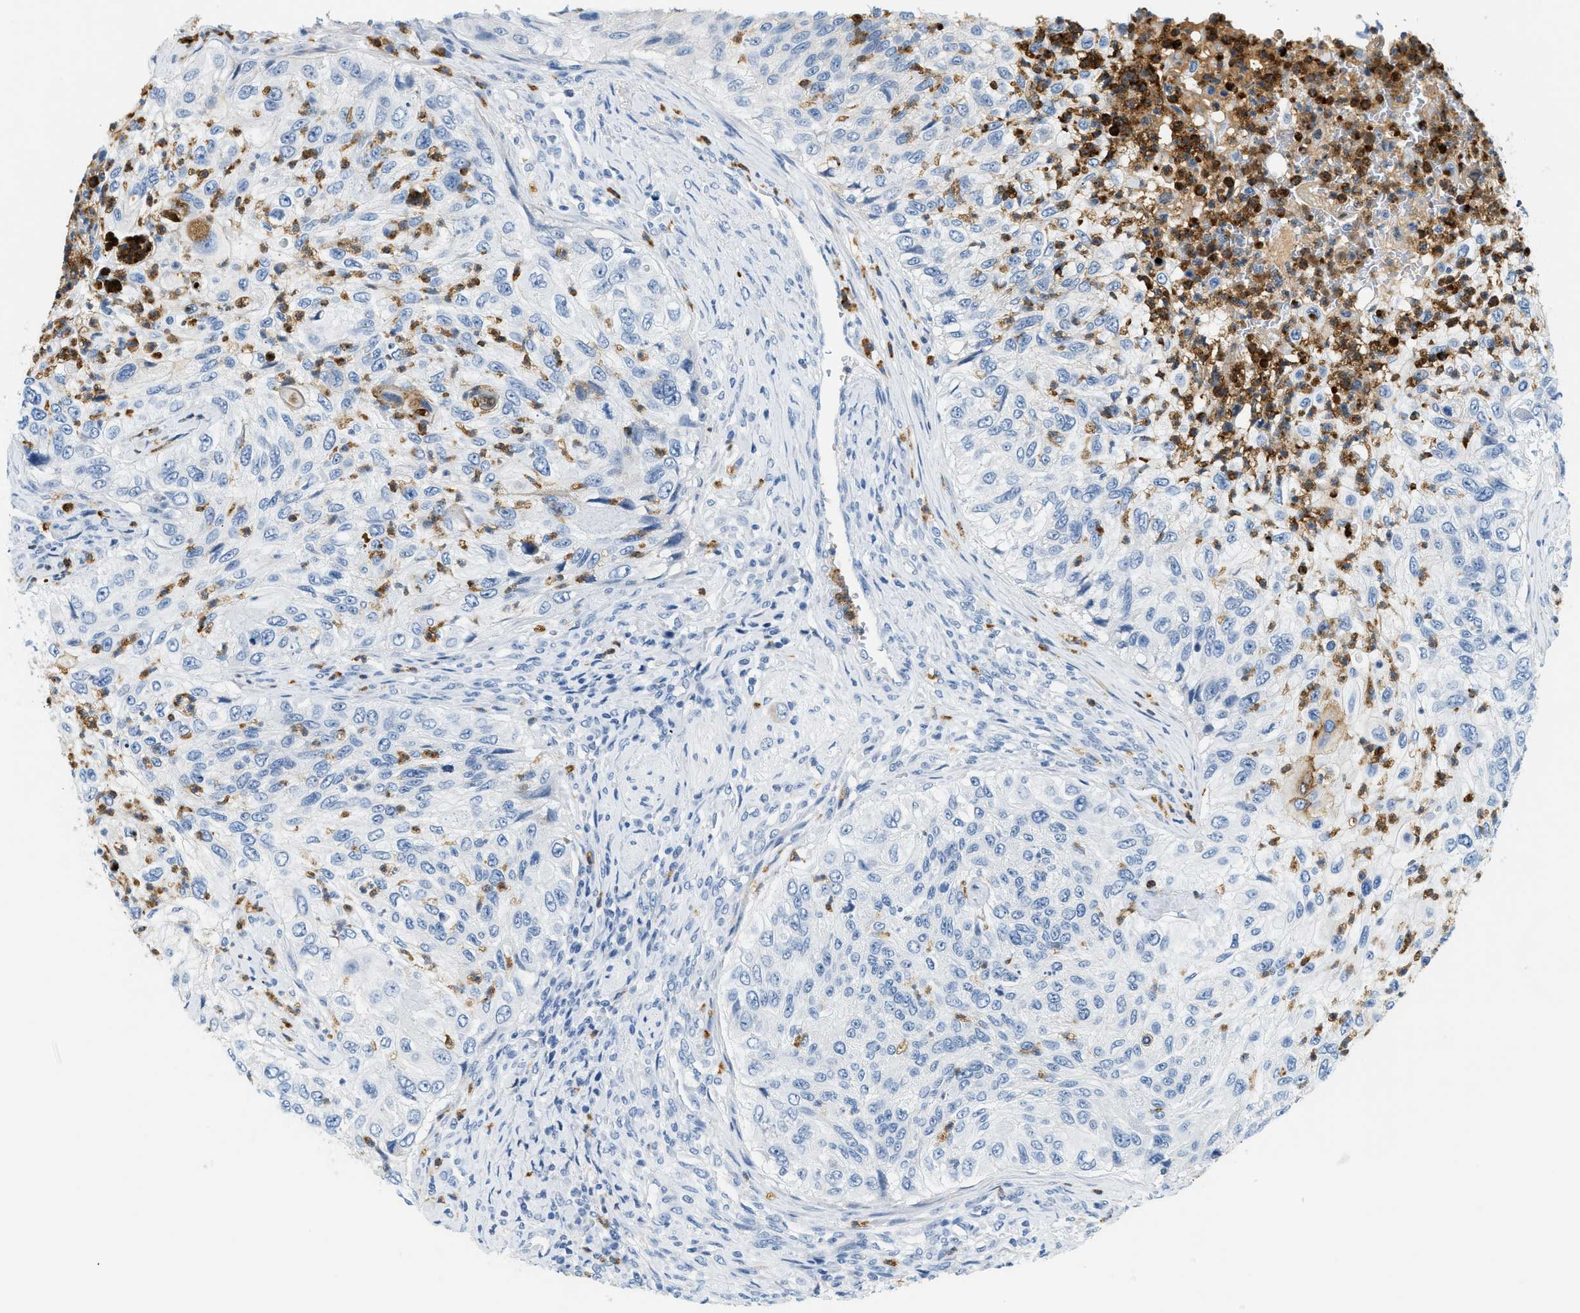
{"staining": {"intensity": "negative", "quantity": "none", "location": "none"}, "tissue": "urothelial cancer", "cell_type": "Tumor cells", "image_type": "cancer", "snomed": [{"axis": "morphology", "description": "Urothelial carcinoma, High grade"}, {"axis": "topography", "description": "Urinary bladder"}], "caption": "Immunohistochemistry (IHC) of high-grade urothelial carcinoma displays no positivity in tumor cells.", "gene": "LCN2", "patient": {"sex": "female", "age": 60}}